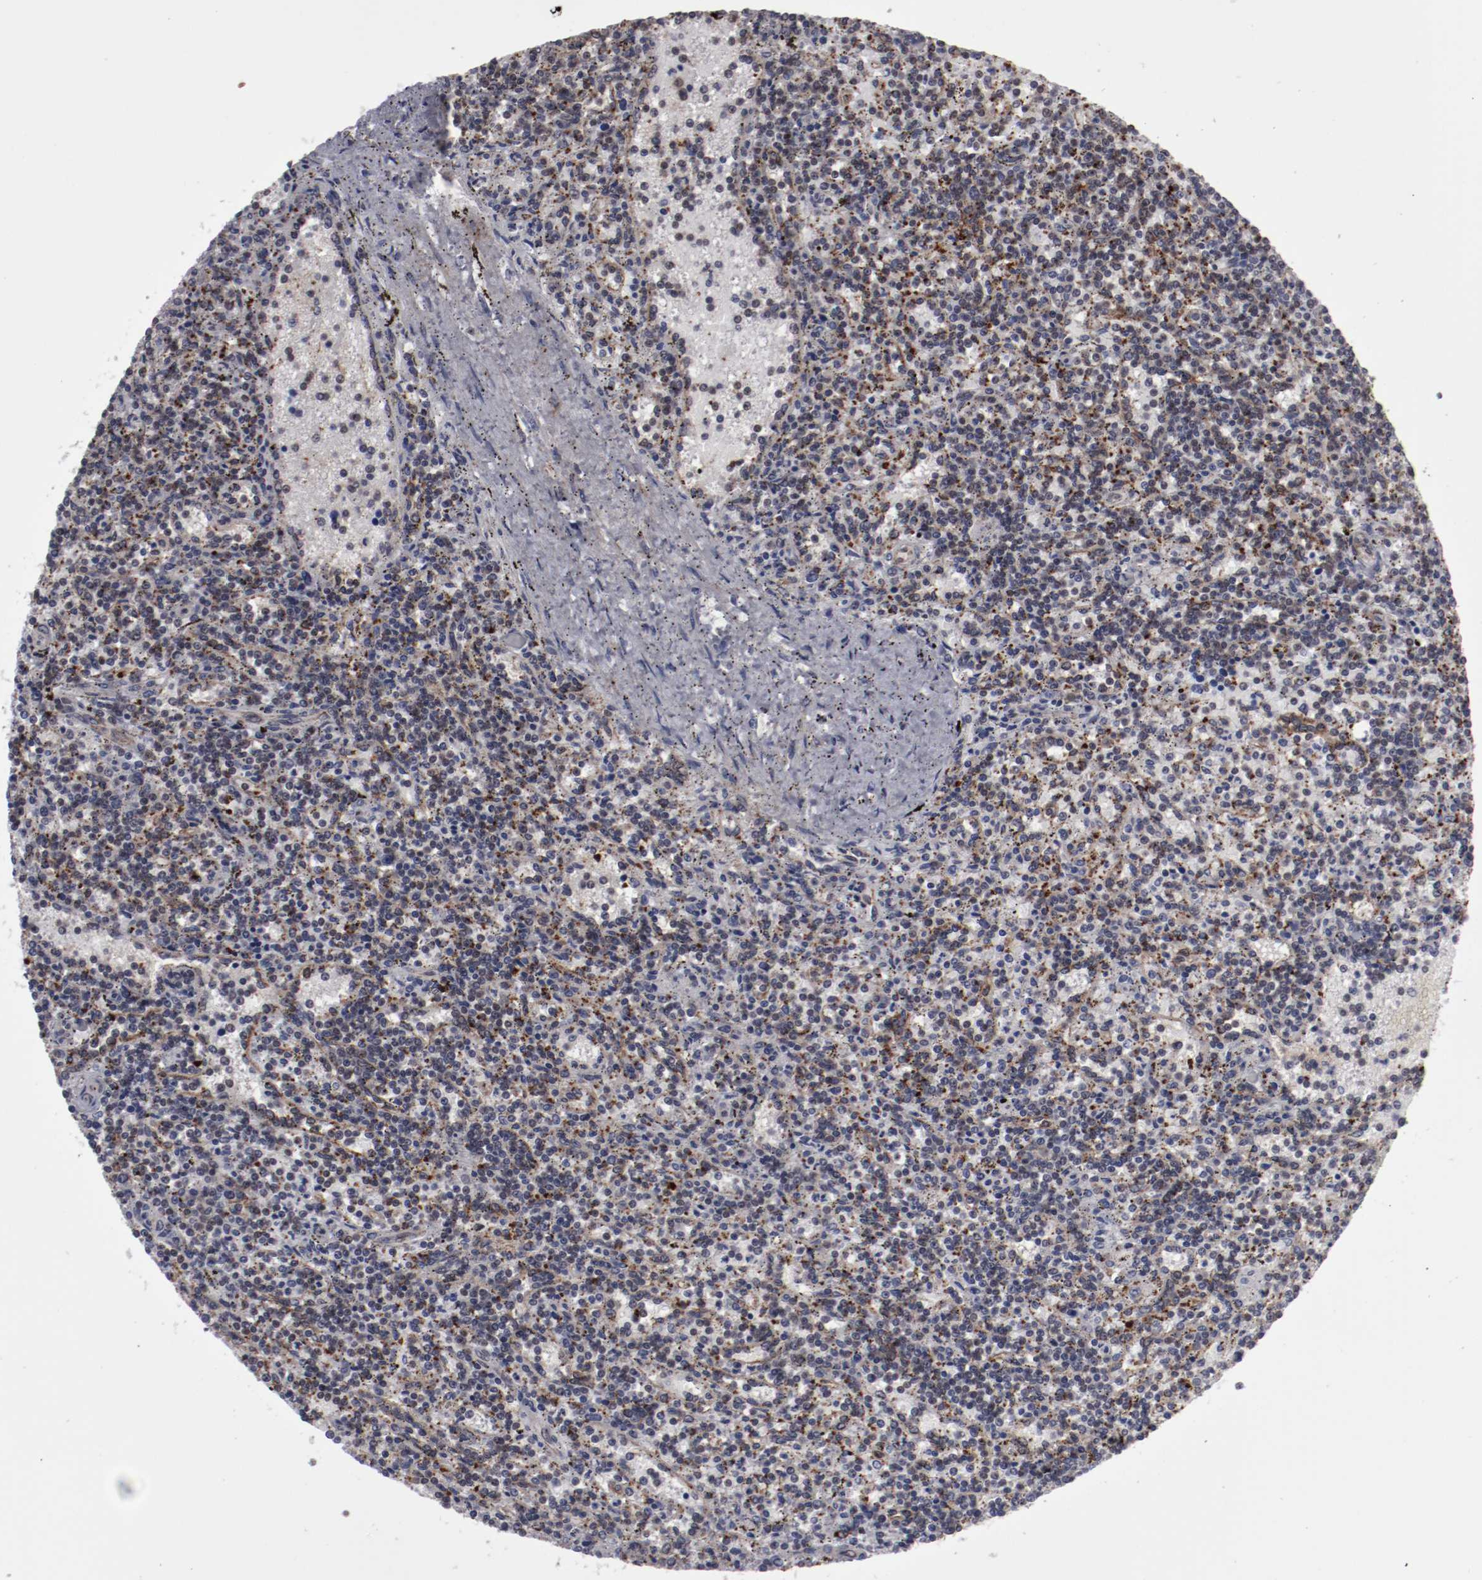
{"staining": {"intensity": "weak", "quantity": "25%-75%", "location": "cytoplasmic/membranous"}, "tissue": "lymphoma", "cell_type": "Tumor cells", "image_type": "cancer", "snomed": [{"axis": "morphology", "description": "Malignant lymphoma, non-Hodgkin's type, Low grade"}, {"axis": "topography", "description": "Spleen"}], "caption": "Malignant lymphoma, non-Hodgkin's type (low-grade) was stained to show a protein in brown. There is low levels of weak cytoplasmic/membranous expression in approximately 25%-75% of tumor cells. Ihc stains the protein of interest in brown and the nuclei are stained blue.", "gene": "LEF1", "patient": {"sex": "male", "age": 73}}